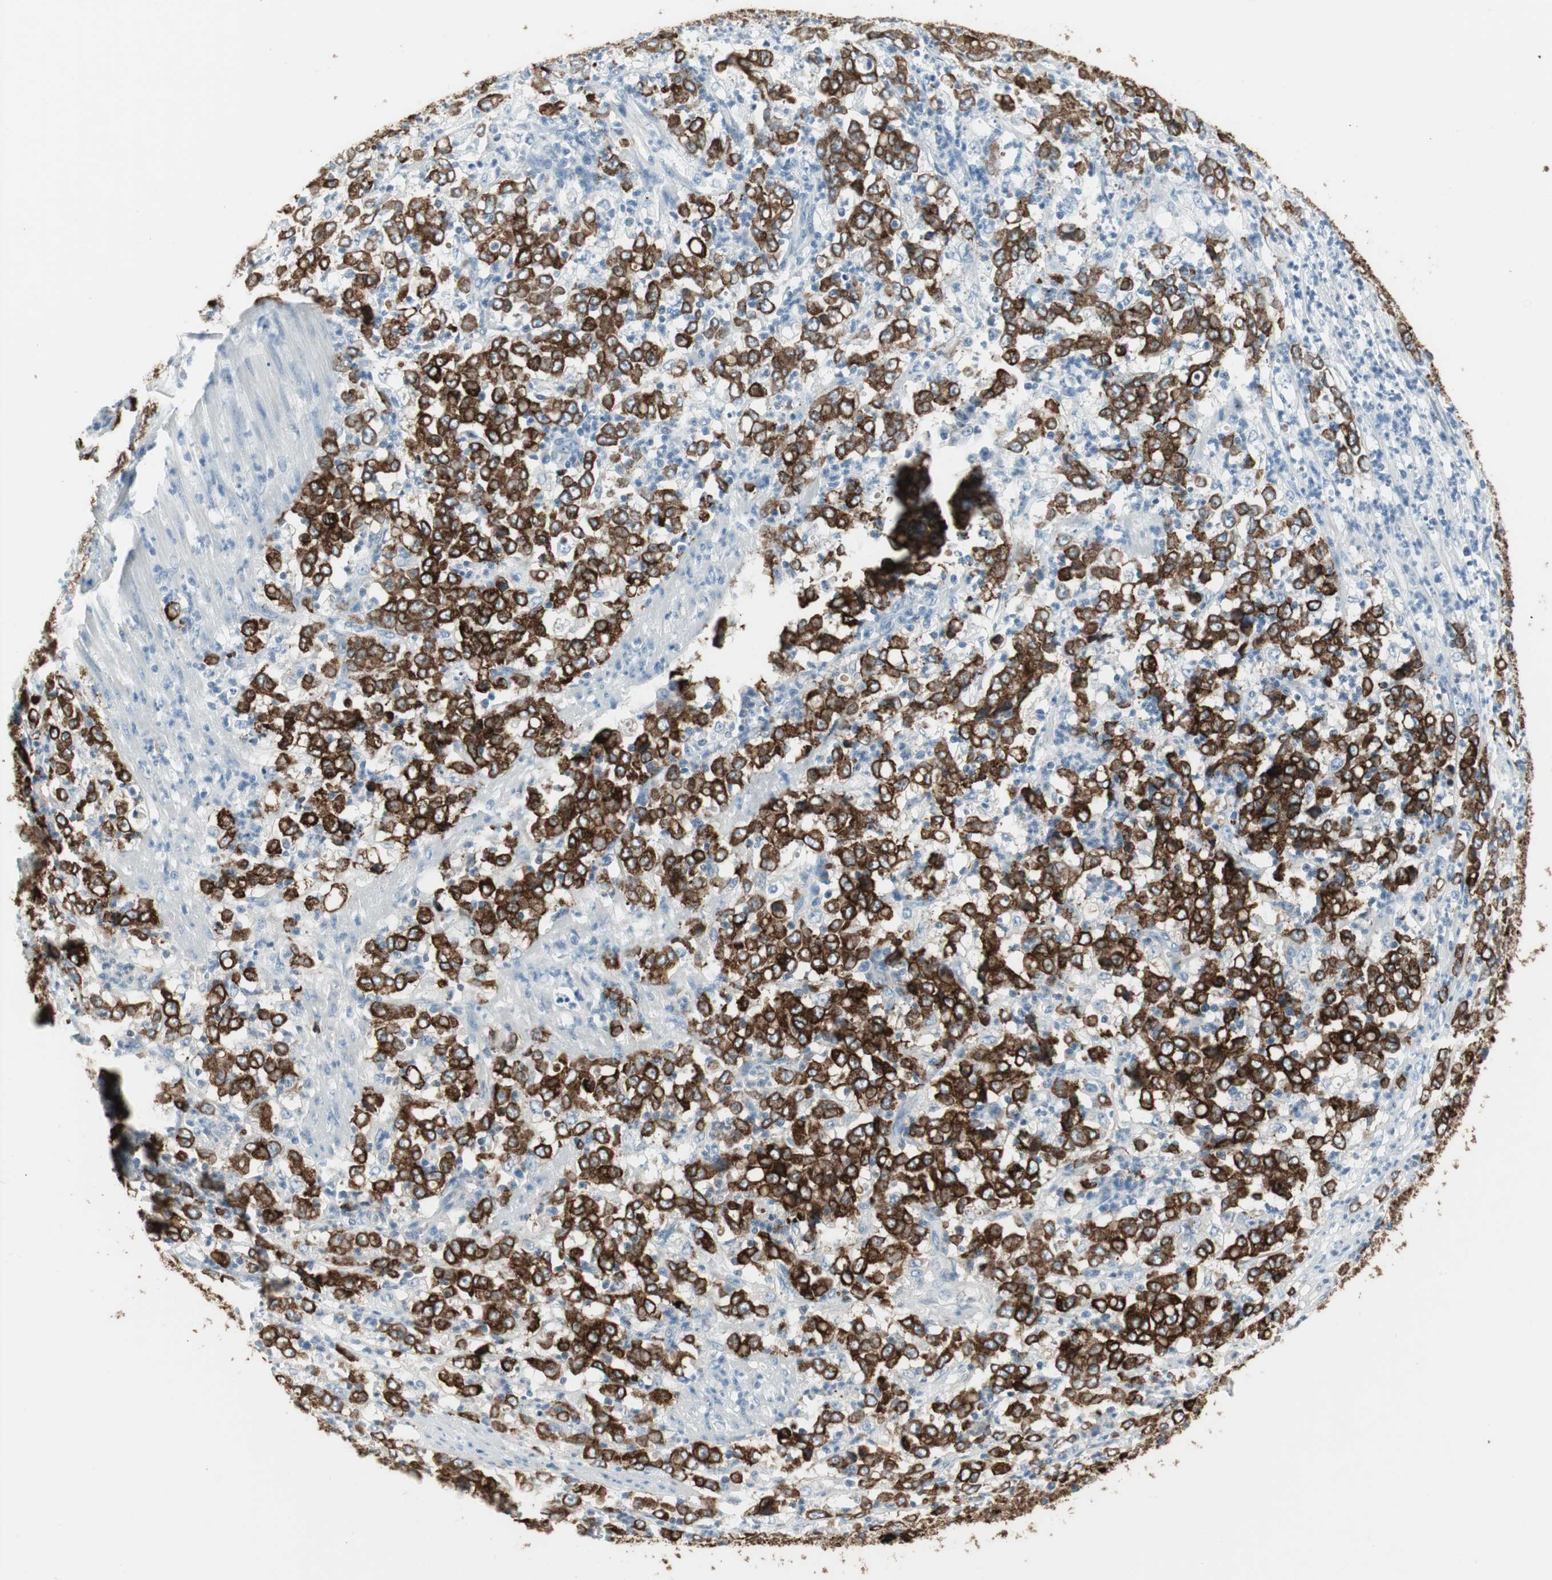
{"staining": {"intensity": "strong", "quantity": ">75%", "location": "cytoplasmic/membranous"}, "tissue": "stomach cancer", "cell_type": "Tumor cells", "image_type": "cancer", "snomed": [{"axis": "morphology", "description": "Adenocarcinoma, NOS"}, {"axis": "topography", "description": "Stomach, lower"}], "caption": "Immunohistochemistry of adenocarcinoma (stomach) displays high levels of strong cytoplasmic/membranous positivity in approximately >75% of tumor cells.", "gene": "AGR2", "patient": {"sex": "female", "age": 71}}